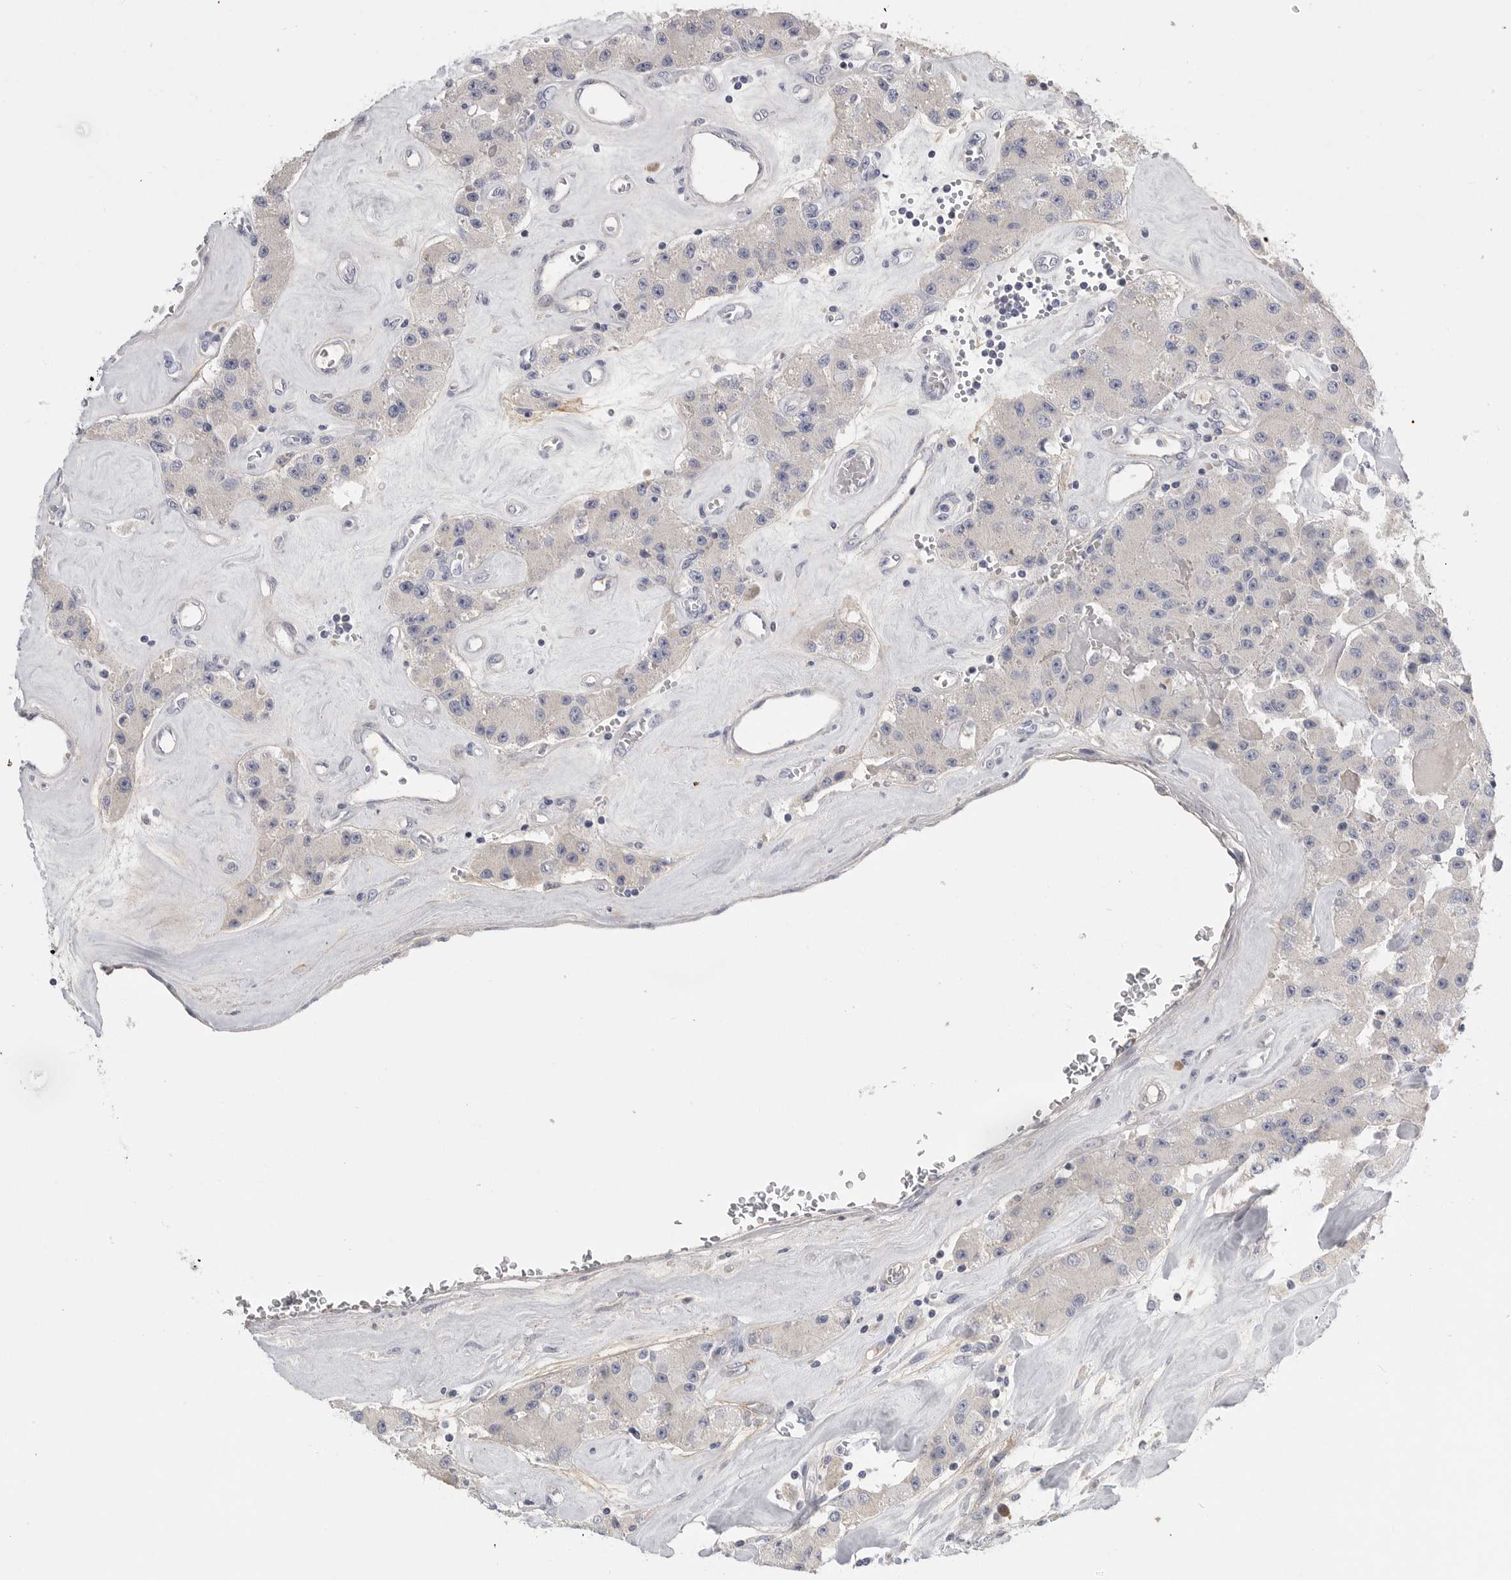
{"staining": {"intensity": "negative", "quantity": "none", "location": "none"}, "tissue": "carcinoid", "cell_type": "Tumor cells", "image_type": "cancer", "snomed": [{"axis": "morphology", "description": "Carcinoid, malignant, NOS"}, {"axis": "topography", "description": "Pancreas"}], "caption": "Immunohistochemical staining of human malignant carcinoid exhibits no significant staining in tumor cells. Brightfield microscopy of immunohistochemistry (IHC) stained with DAB (3,3'-diaminobenzidine) (brown) and hematoxylin (blue), captured at high magnification.", "gene": "SDC3", "patient": {"sex": "male", "age": 41}}